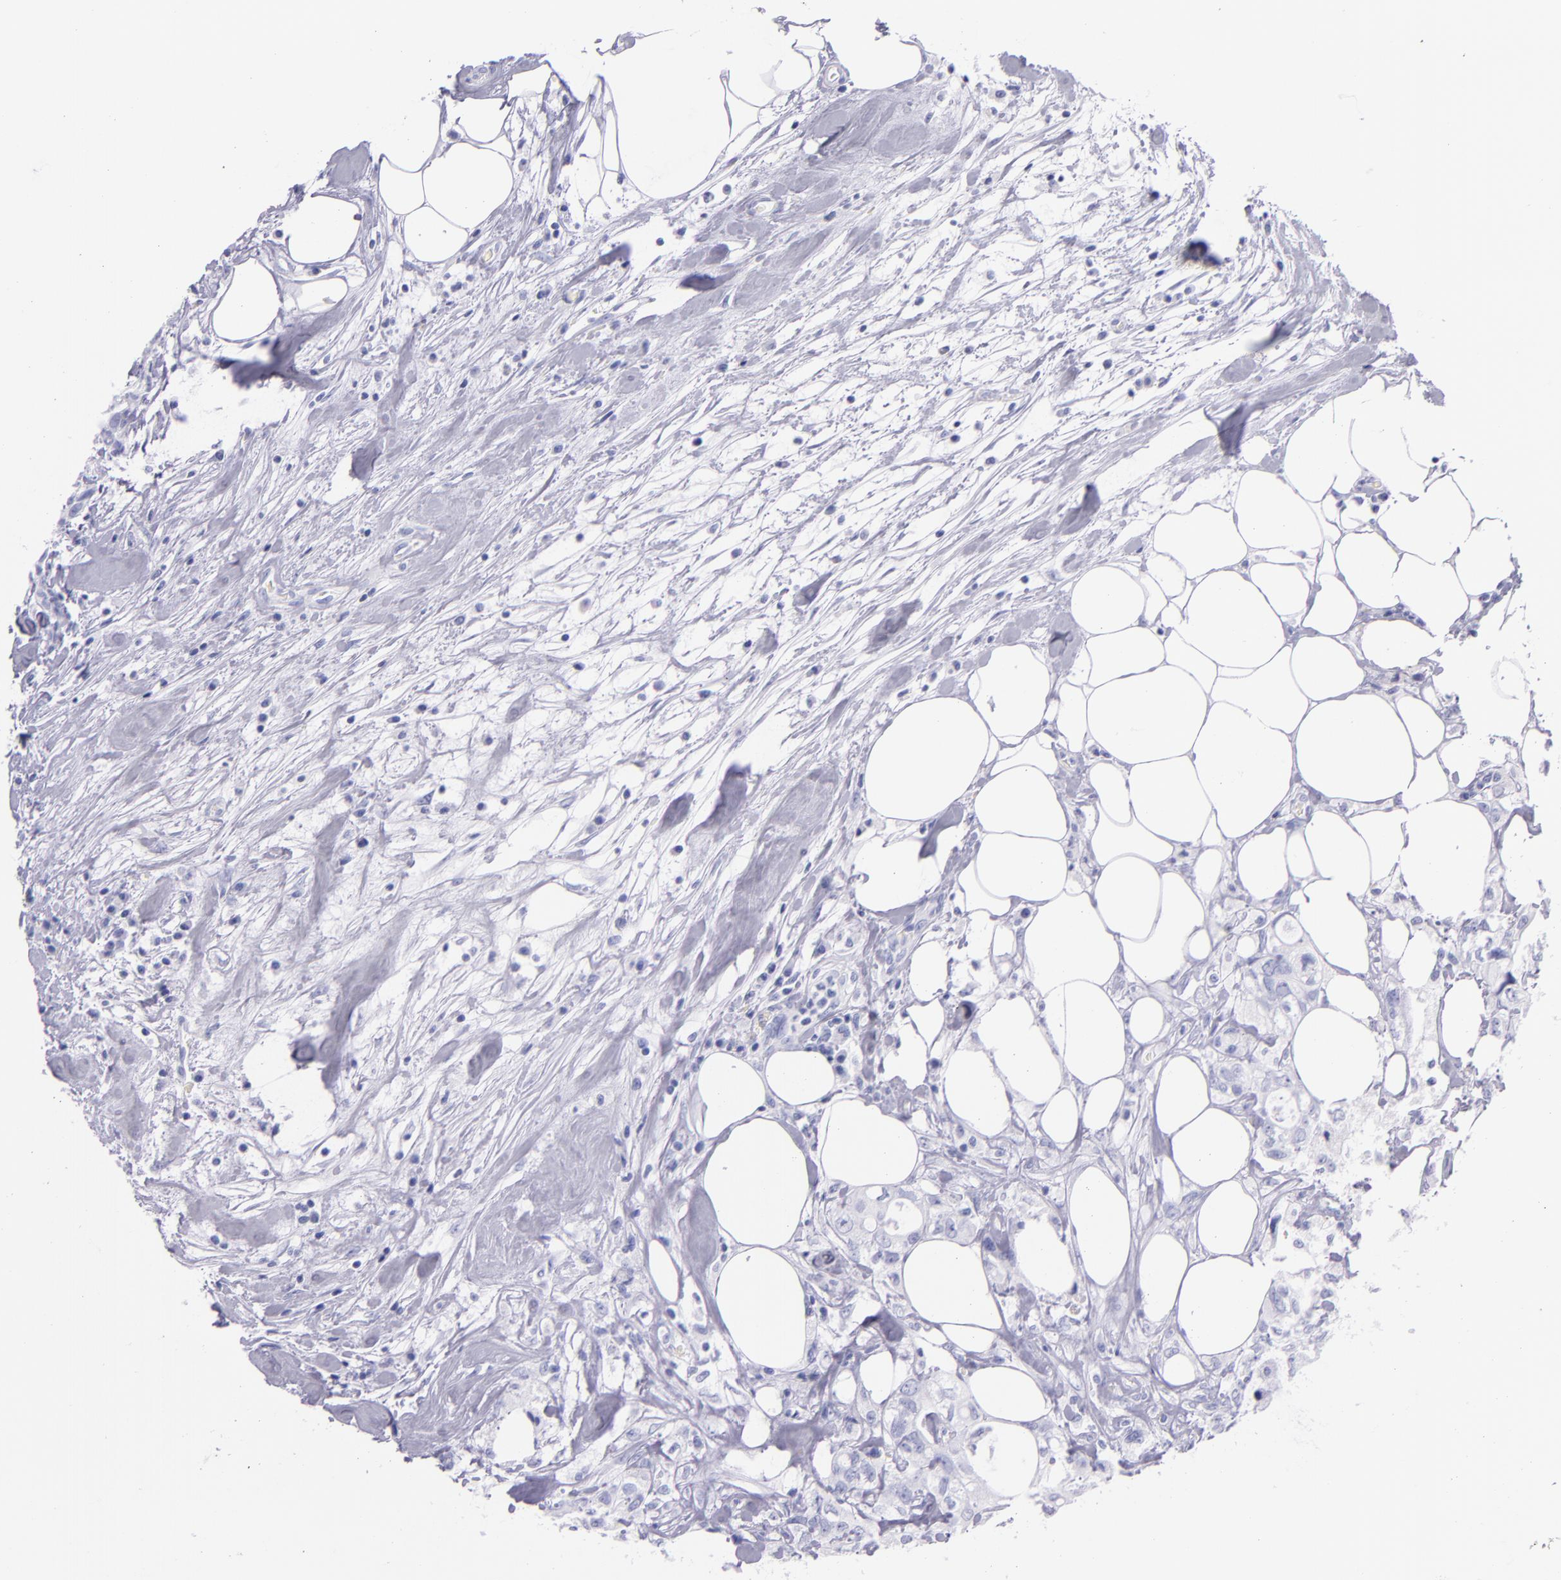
{"staining": {"intensity": "negative", "quantity": "none", "location": "none"}, "tissue": "colorectal cancer", "cell_type": "Tumor cells", "image_type": "cancer", "snomed": [{"axis": "morphology", "description": "Adenocarcinoma, NOS"}, {"axis": "topography", "description": "Rectum"}], "caption": "DAB immunohistochemical staining of human colorectal adenocarcinoma exhibits no significant expression in tumor cells.", "gene": "SFTPB", "patient": {"sex": "female", "age": 57}}